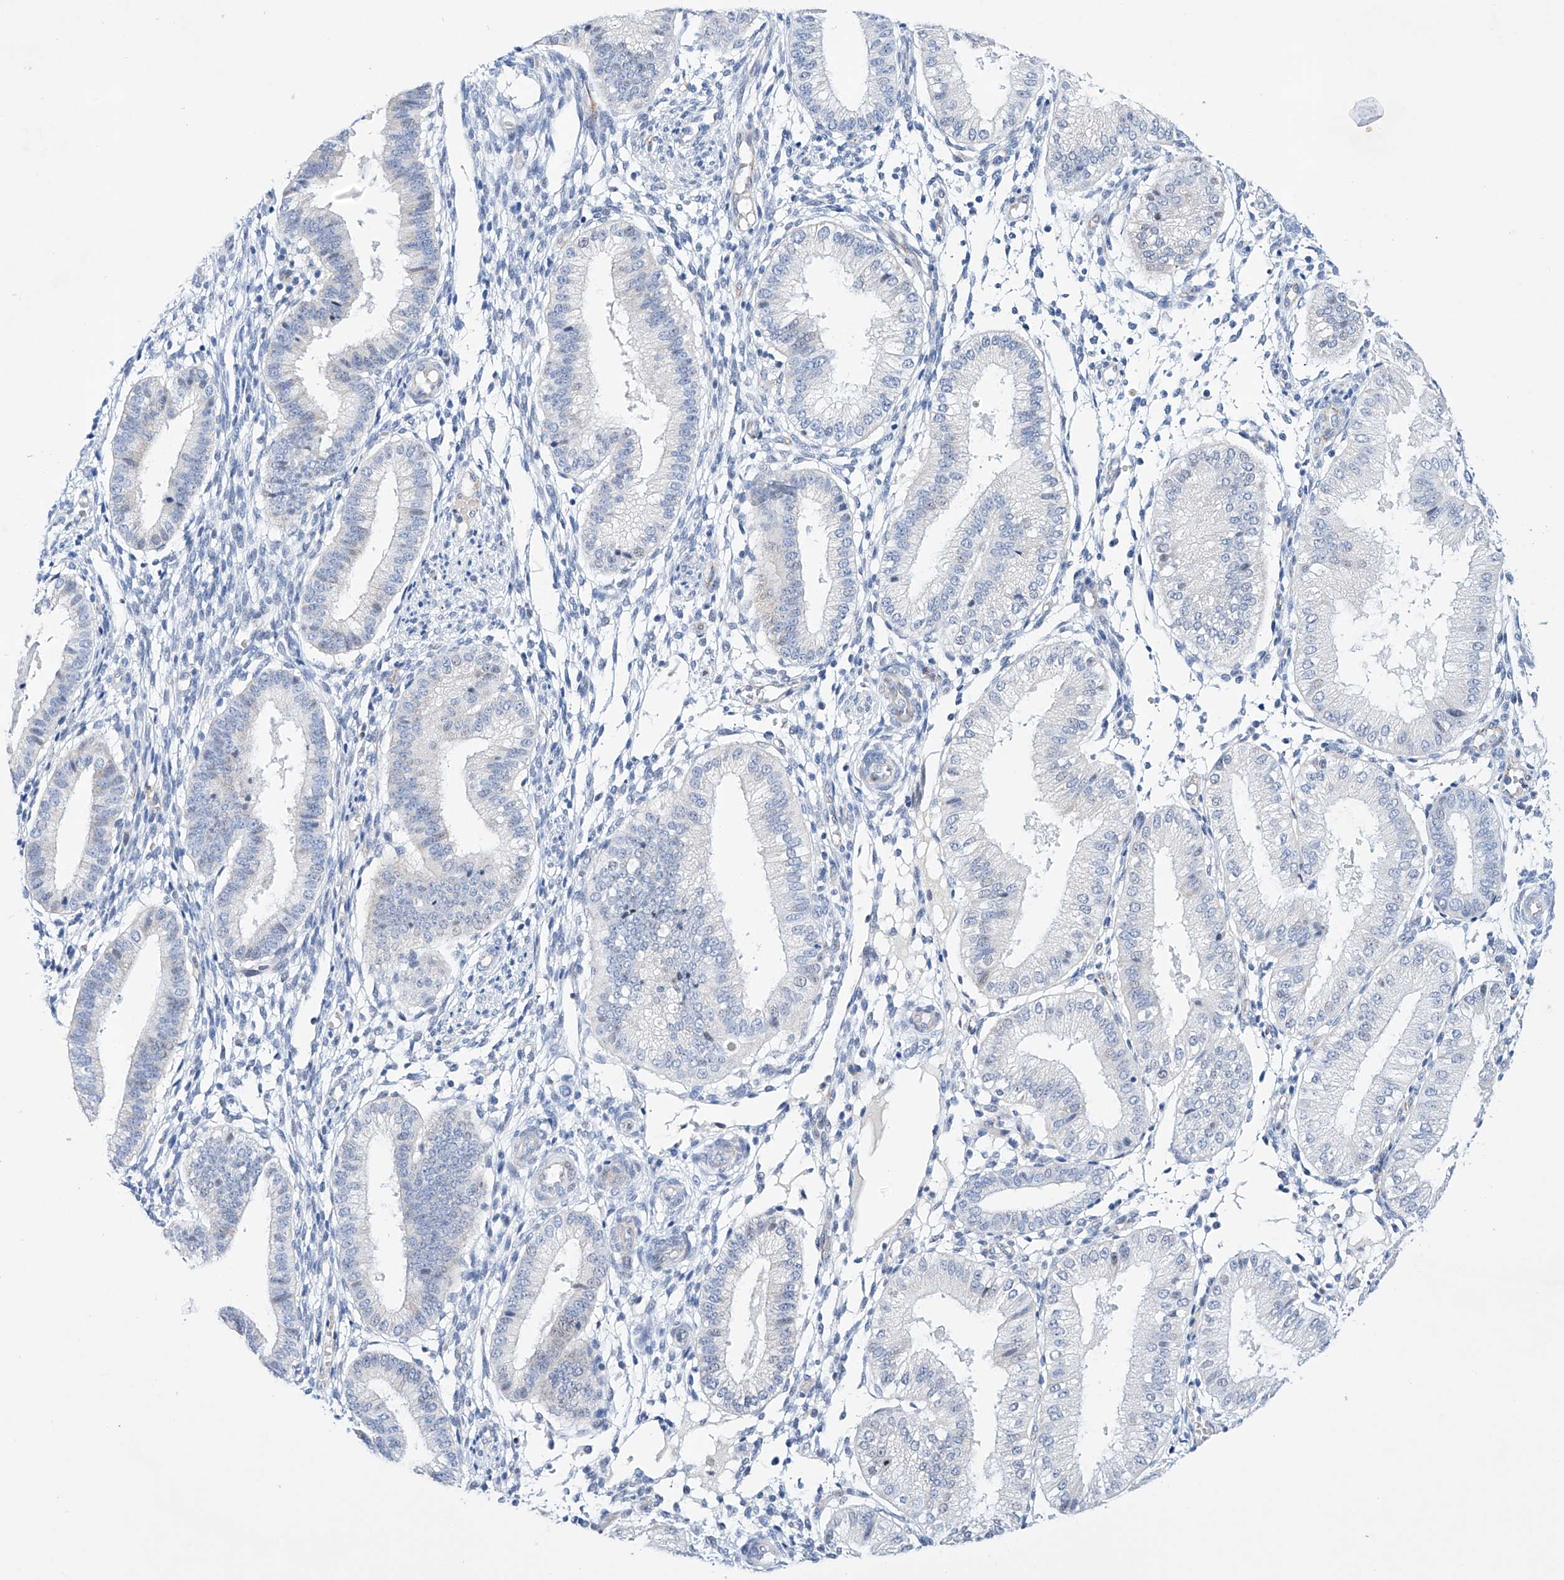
{"staining": {"intensity": "negative", "quantity": "none", "location": "none"}, "tissue": "endometrium", "cell_type": "Cells in endometrial stroma", "image_type": "normal", "snomed": [{"axis": "morphology", "description": "Normal tissue, NOS"}, {"axis": "topography", "description": "Endometrium"}], "caption": "Immunohistochemical staining of normal human endometrium reveals no significant expression in cells in endometrial stroma. The staining is performed using DAB (3,3'-diaminobenzidine) brown chromogen with nuclei counter-stained in using hematoxylin.", "gene": "ETV7", "patient": {"sex": "female", "age": 39}}